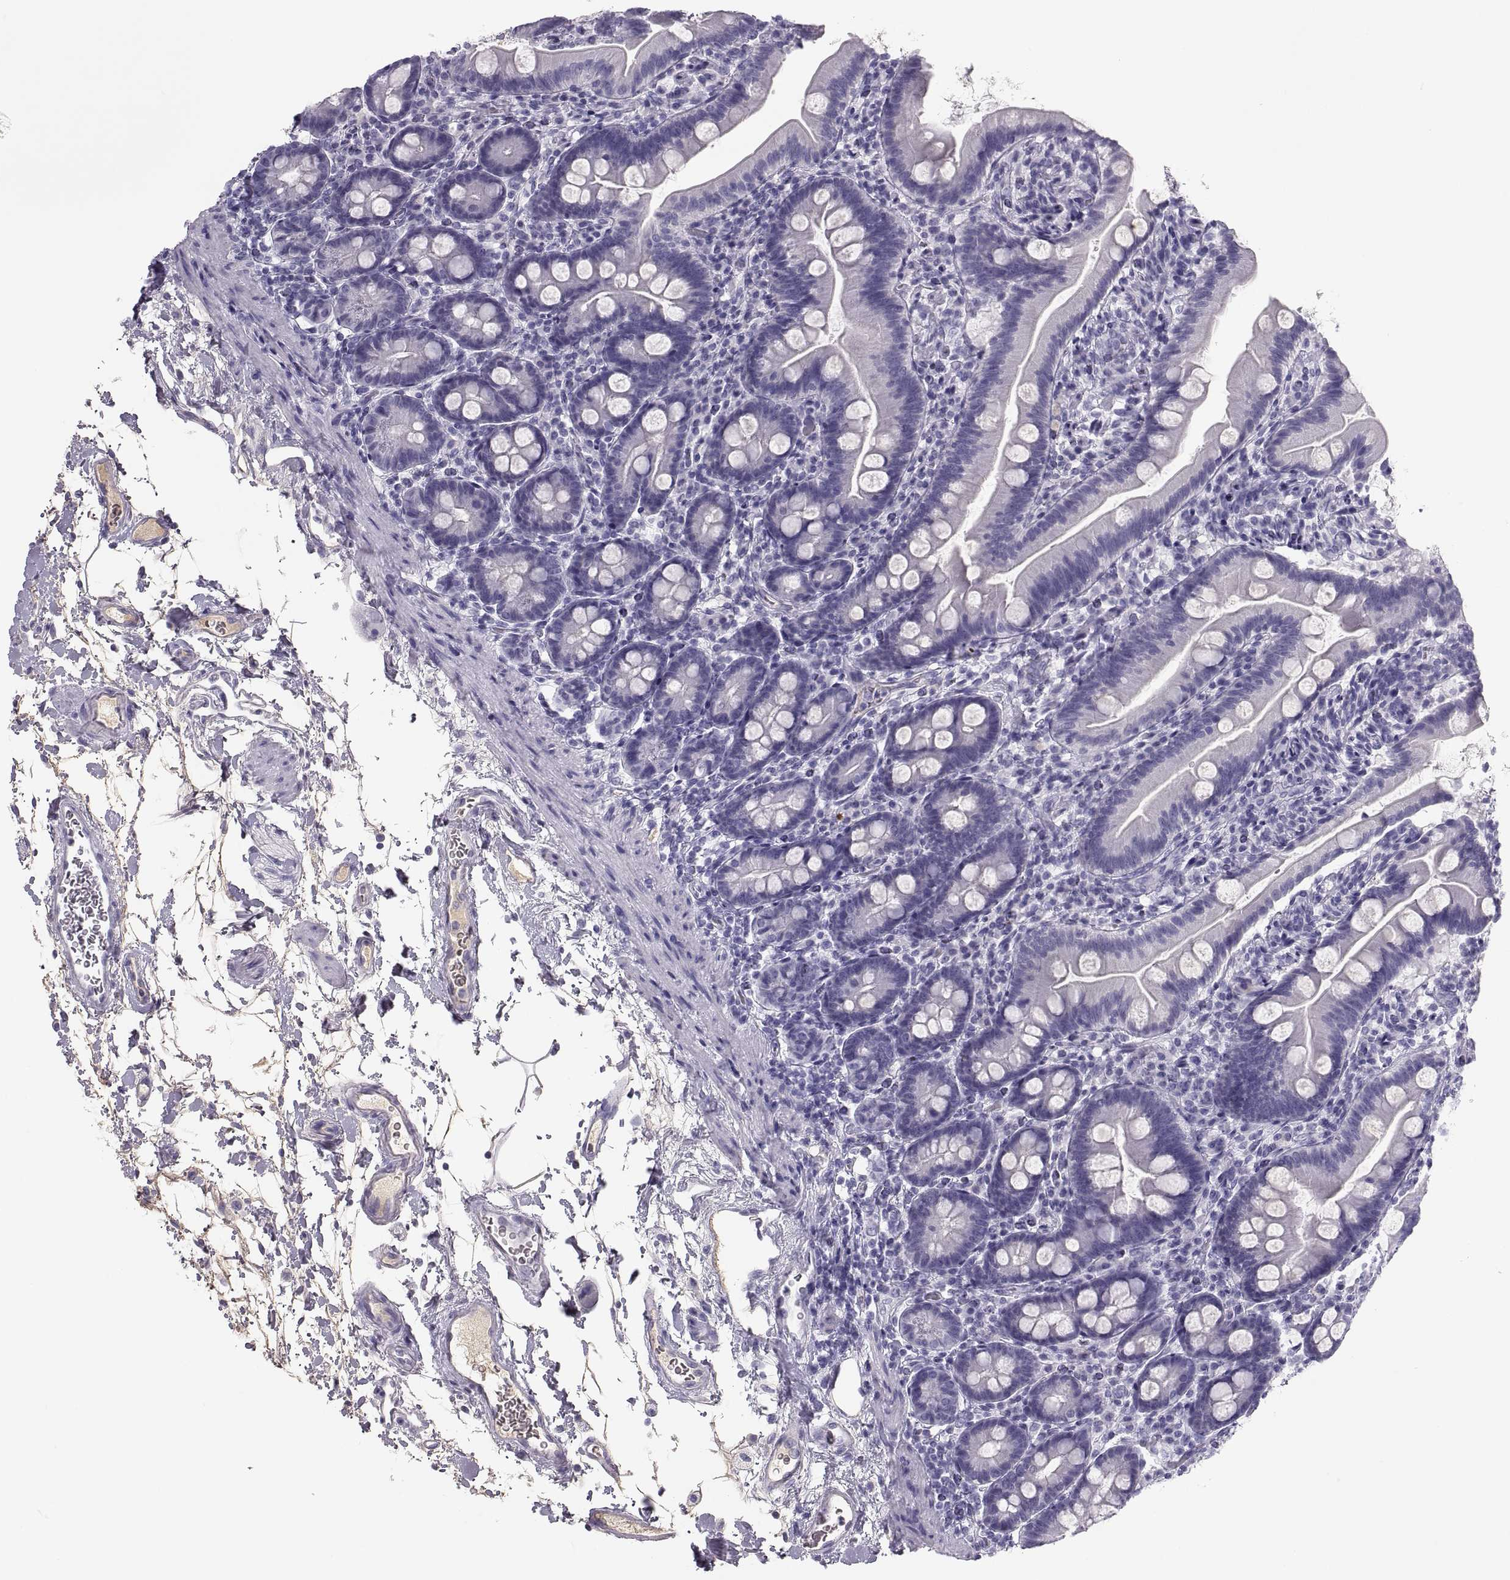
{"staining": {"intensity": "negative", "quantity": "none", "location": "none"}, "tissue": "small intestine", "cell_type": "Glandular cells", "image_type": "normal", "snomed": [{"axis": "morphology", "description": "Normal tissue, NOS"}, {"axis": "topography", "description": "Small intestine"}], "caption": "Immunohistochemistry (IHC) photomicrograph of benign small intestine: human small intestine stained with DAB (3,3'-diaminobenzidine) demonstrates no significant protein expression in glandular cells.", "gene": "MAGEB2", "patient": {"sex": "female", "age": 44}}